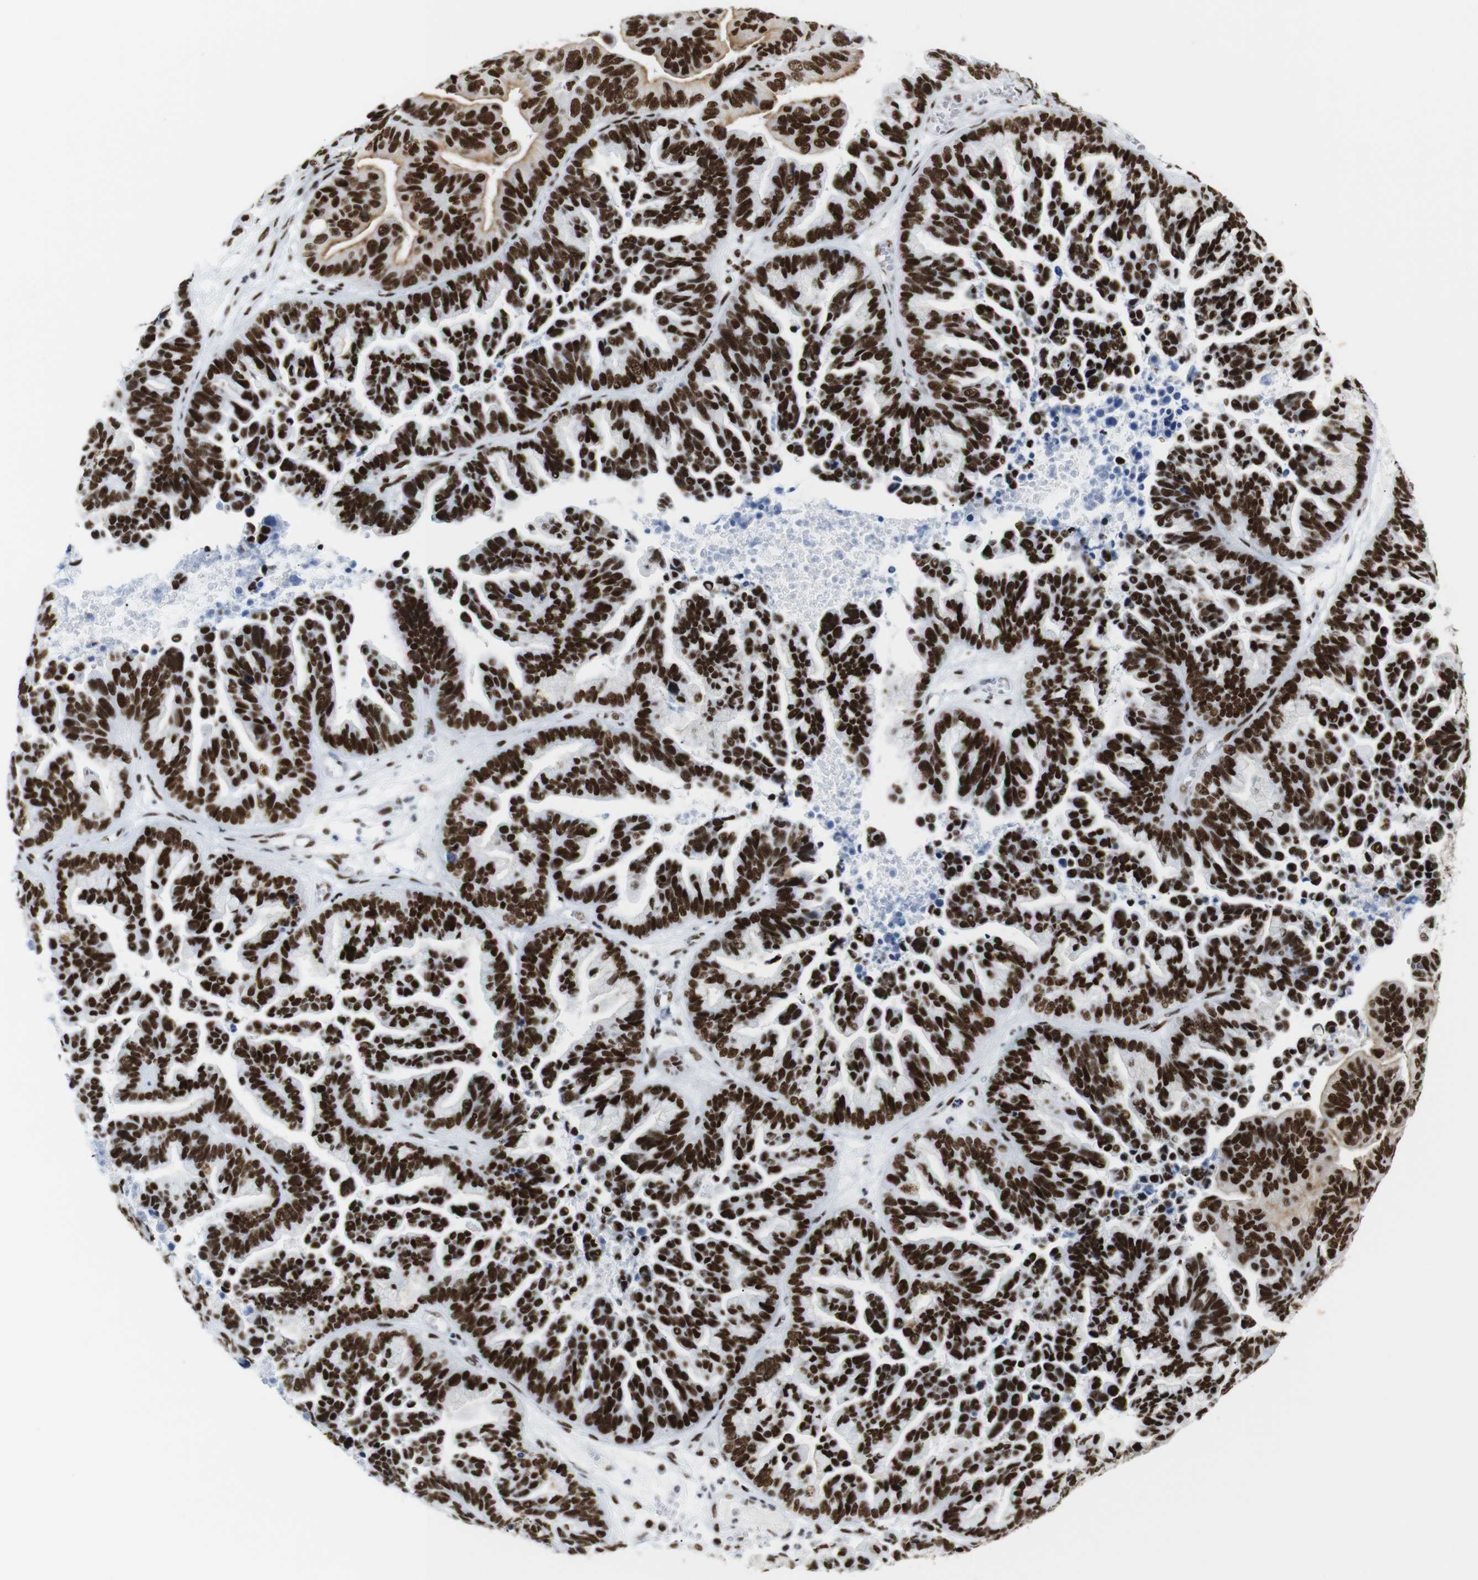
{"staining": {"intensity": "strong", "quantity": ">75%", "location": "nuclear"}, "tissue": "ovarian cancer", "cell_type": "Tumor cells", "image_type": "cancer", "snomed": [{"axis": "morphology", "description": "Cystadenocarcinoma, serous, NOS"}, {"axis": "topography", "description": "Ovary"}], "caption": "Immunohistochemistry (DAB (3,3'-diaminobenzidine)) staining of human ovarian cancer (serous cystadenocarcinoma) shows strong nuclear protein expression in approximately >75% of tumor cells.", "gene": "TRA2B", "patient": {"sex": "female", "age": 56}}